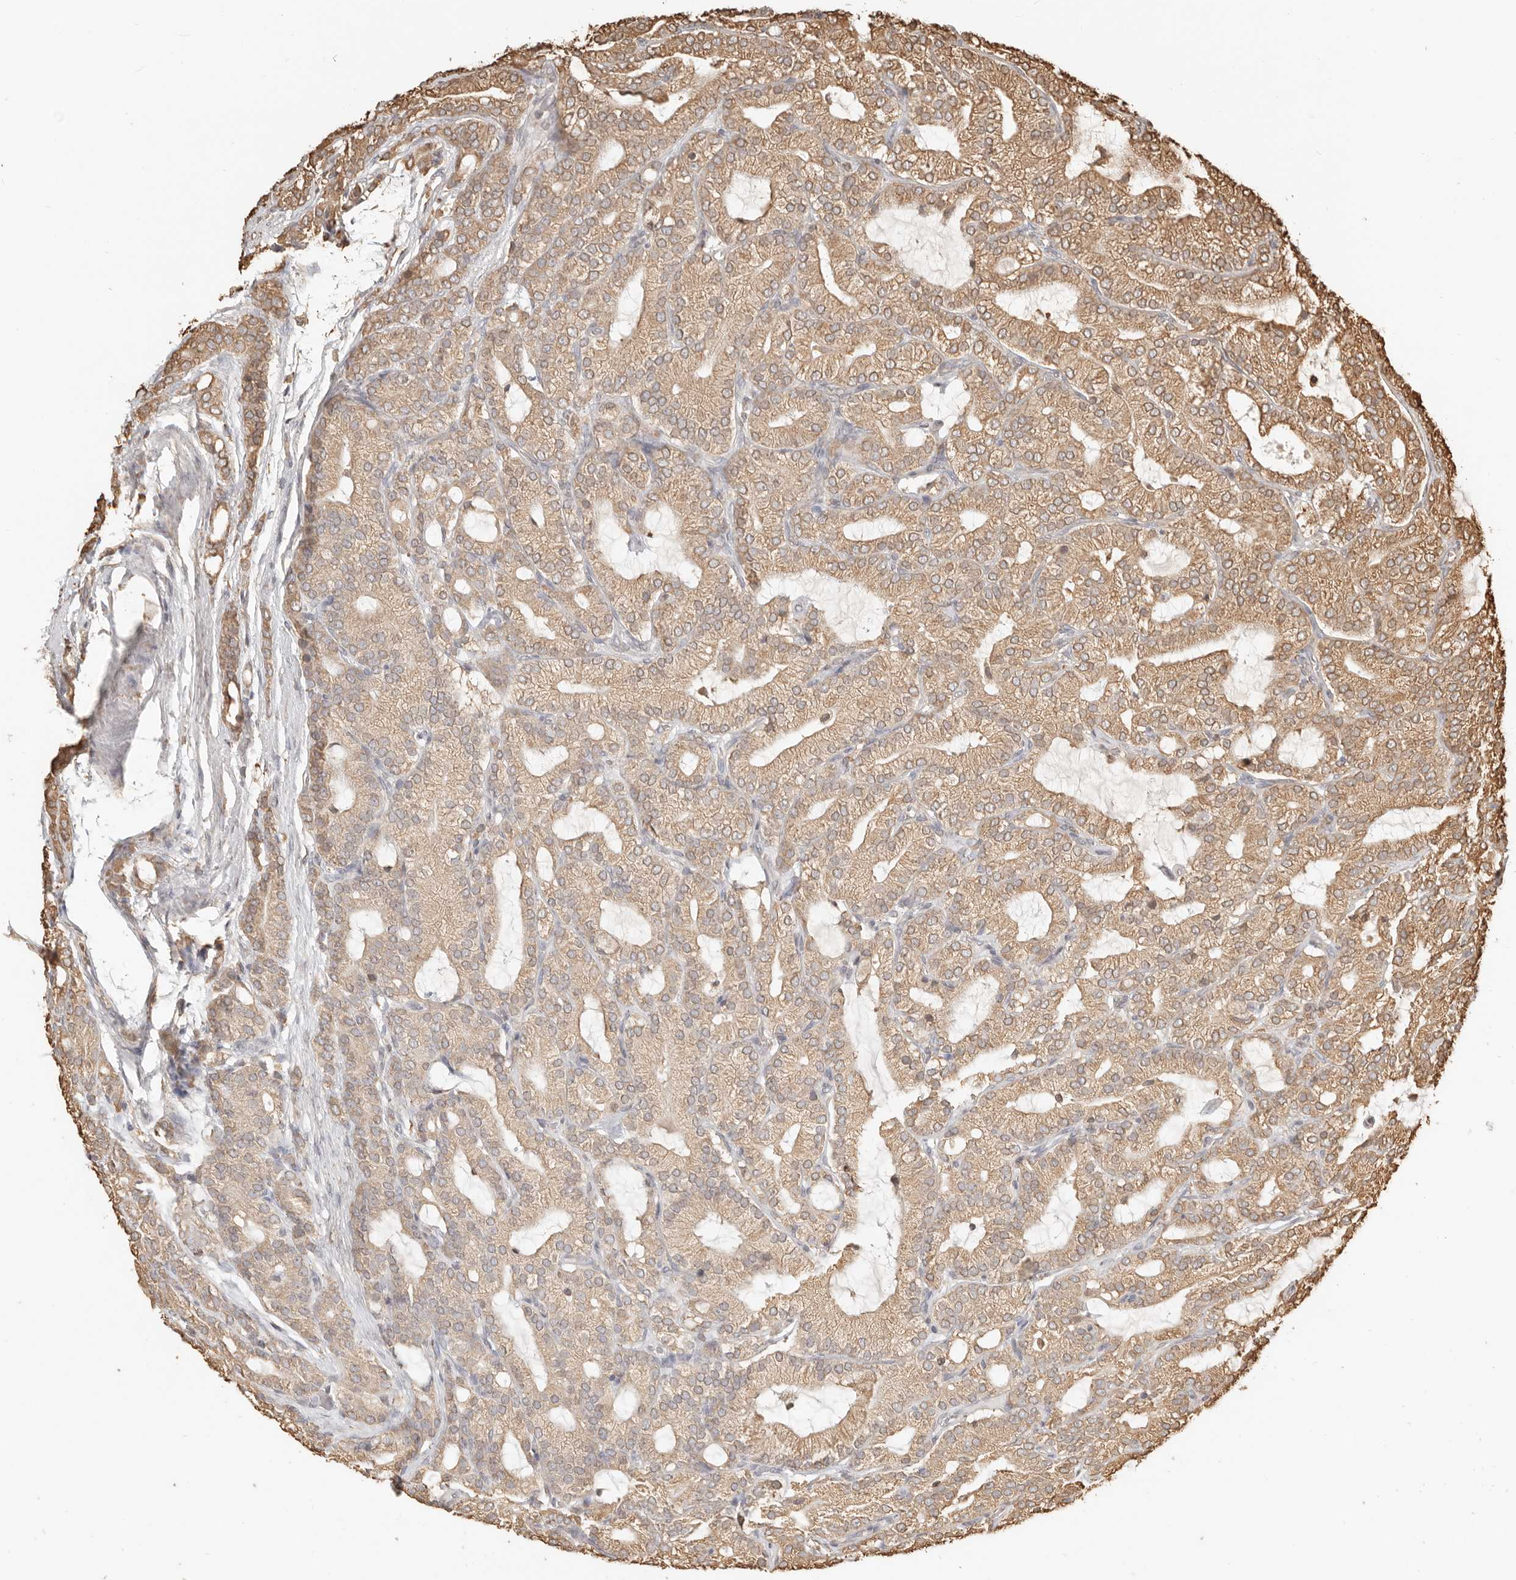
{"staining": {"intensity": "moderate", "quantity": "25%-75%", "location": "cytoplasmic/membranous"}, "tissue": "prostate cancer", "cell_type": "Tumor cells", "image_type": "cancer", "snomed": [{"axis": "morphology", "description": "Adenocarcinoma, High grade"}, {"axis": "topography", "description": "Prostate"}], "caption": "Immunohistochemical staining of human high-grade adenocarcinoma (prostate) shows medium levels of moderate cytoplasmic/membranous staining in about 25%-75% of tumor cells. The protein is stained brown, and the nuclei are stained in blue (DAB IHC with brightfield microscopy, high magnification).", "gene": "ARHGEF10L", "patient": {"sex": "male", "age": 57}}